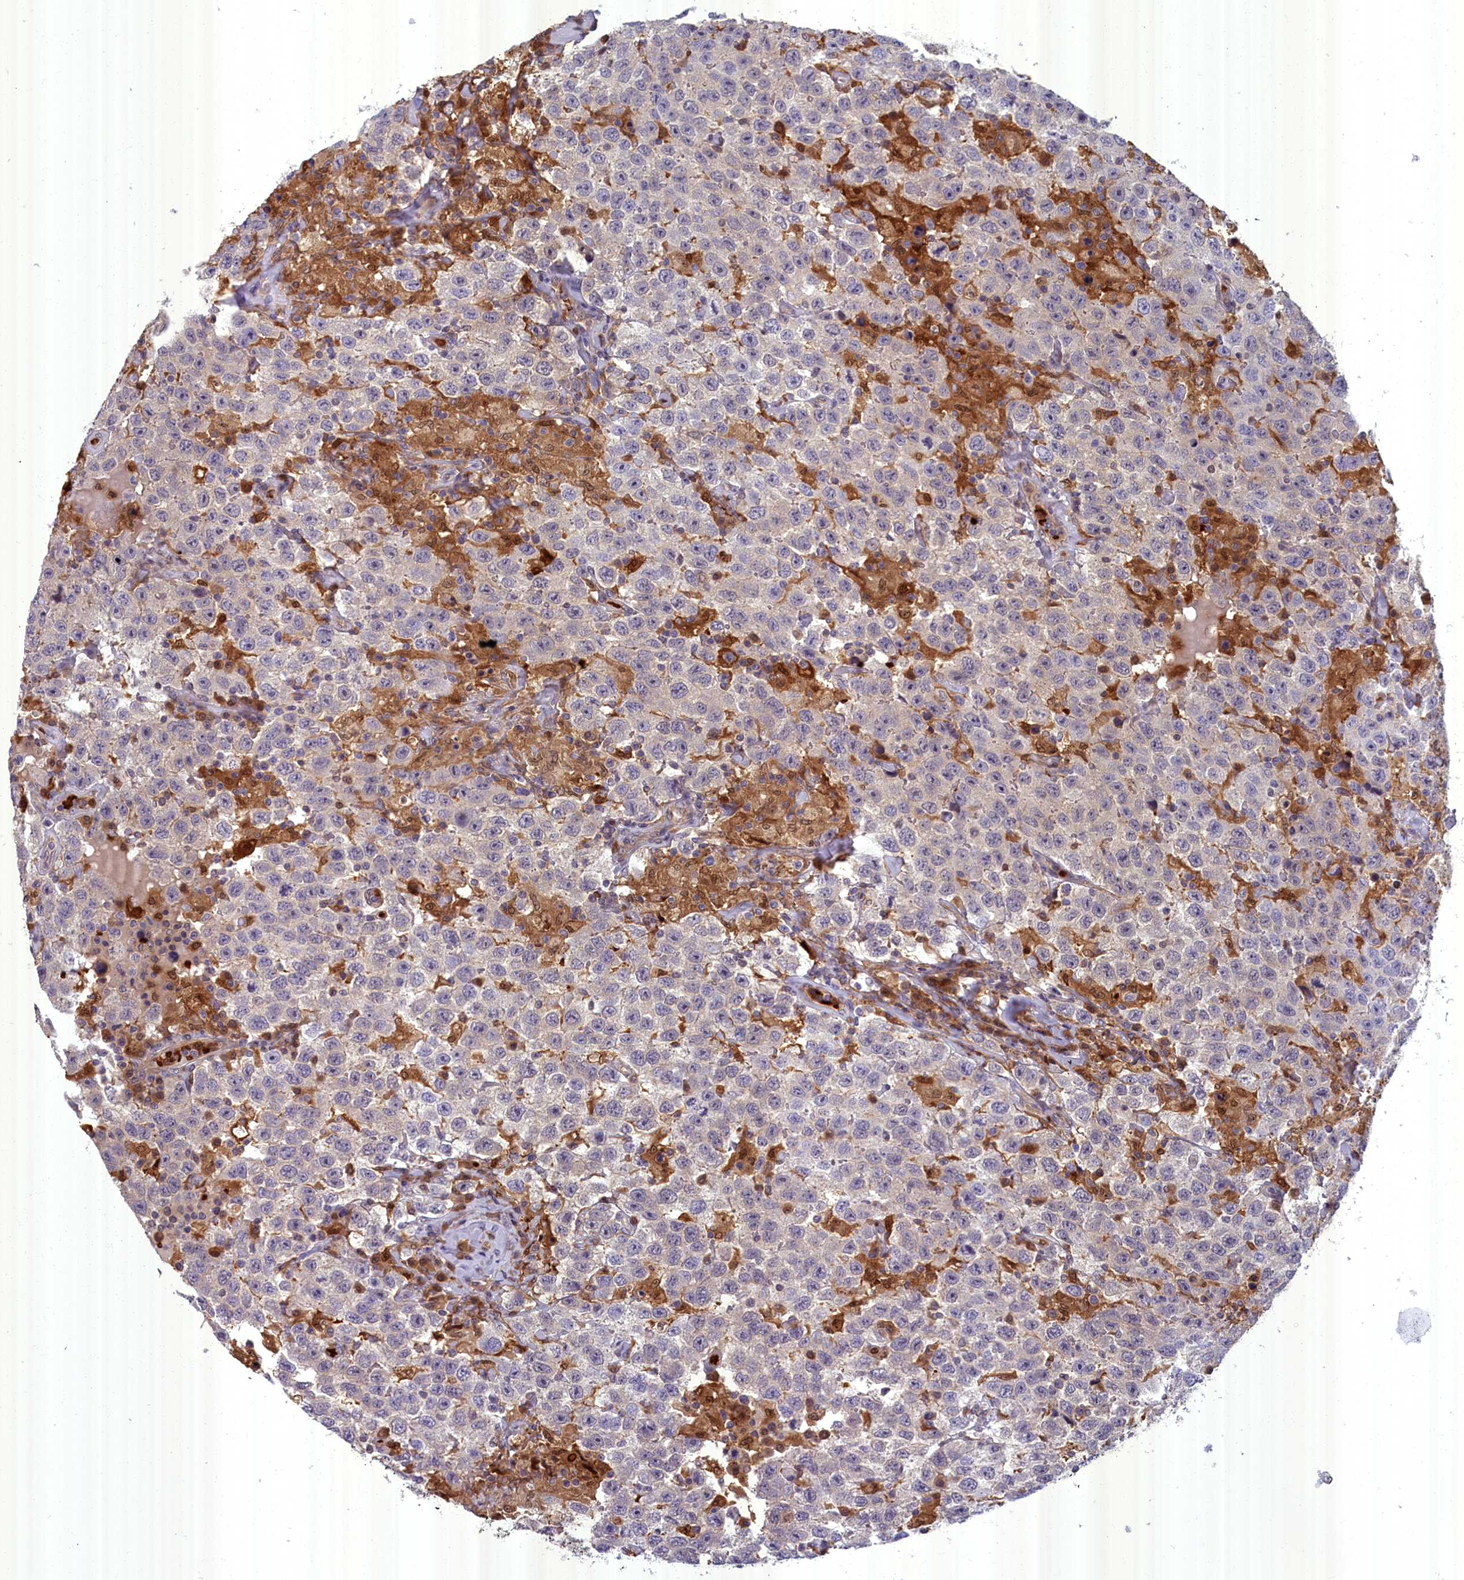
{"staining": {"intensity": "negative", "quantity": "none", "location": "none"}, "tissue": "testis cancer", "cell_type": "Tumor cells", "image_type": "cancer", "snomed": [{"axis": "morphology", "description": "Seminoma, NOS"}, {"axis": "topography", "description": "Testis"}], "caption": "This is a histopathology image of IHC staining of testis cancer, which shows no staining in tumor cells.", "gene": "BLVRB", "patient": {"sex": "male", "age": 41}}